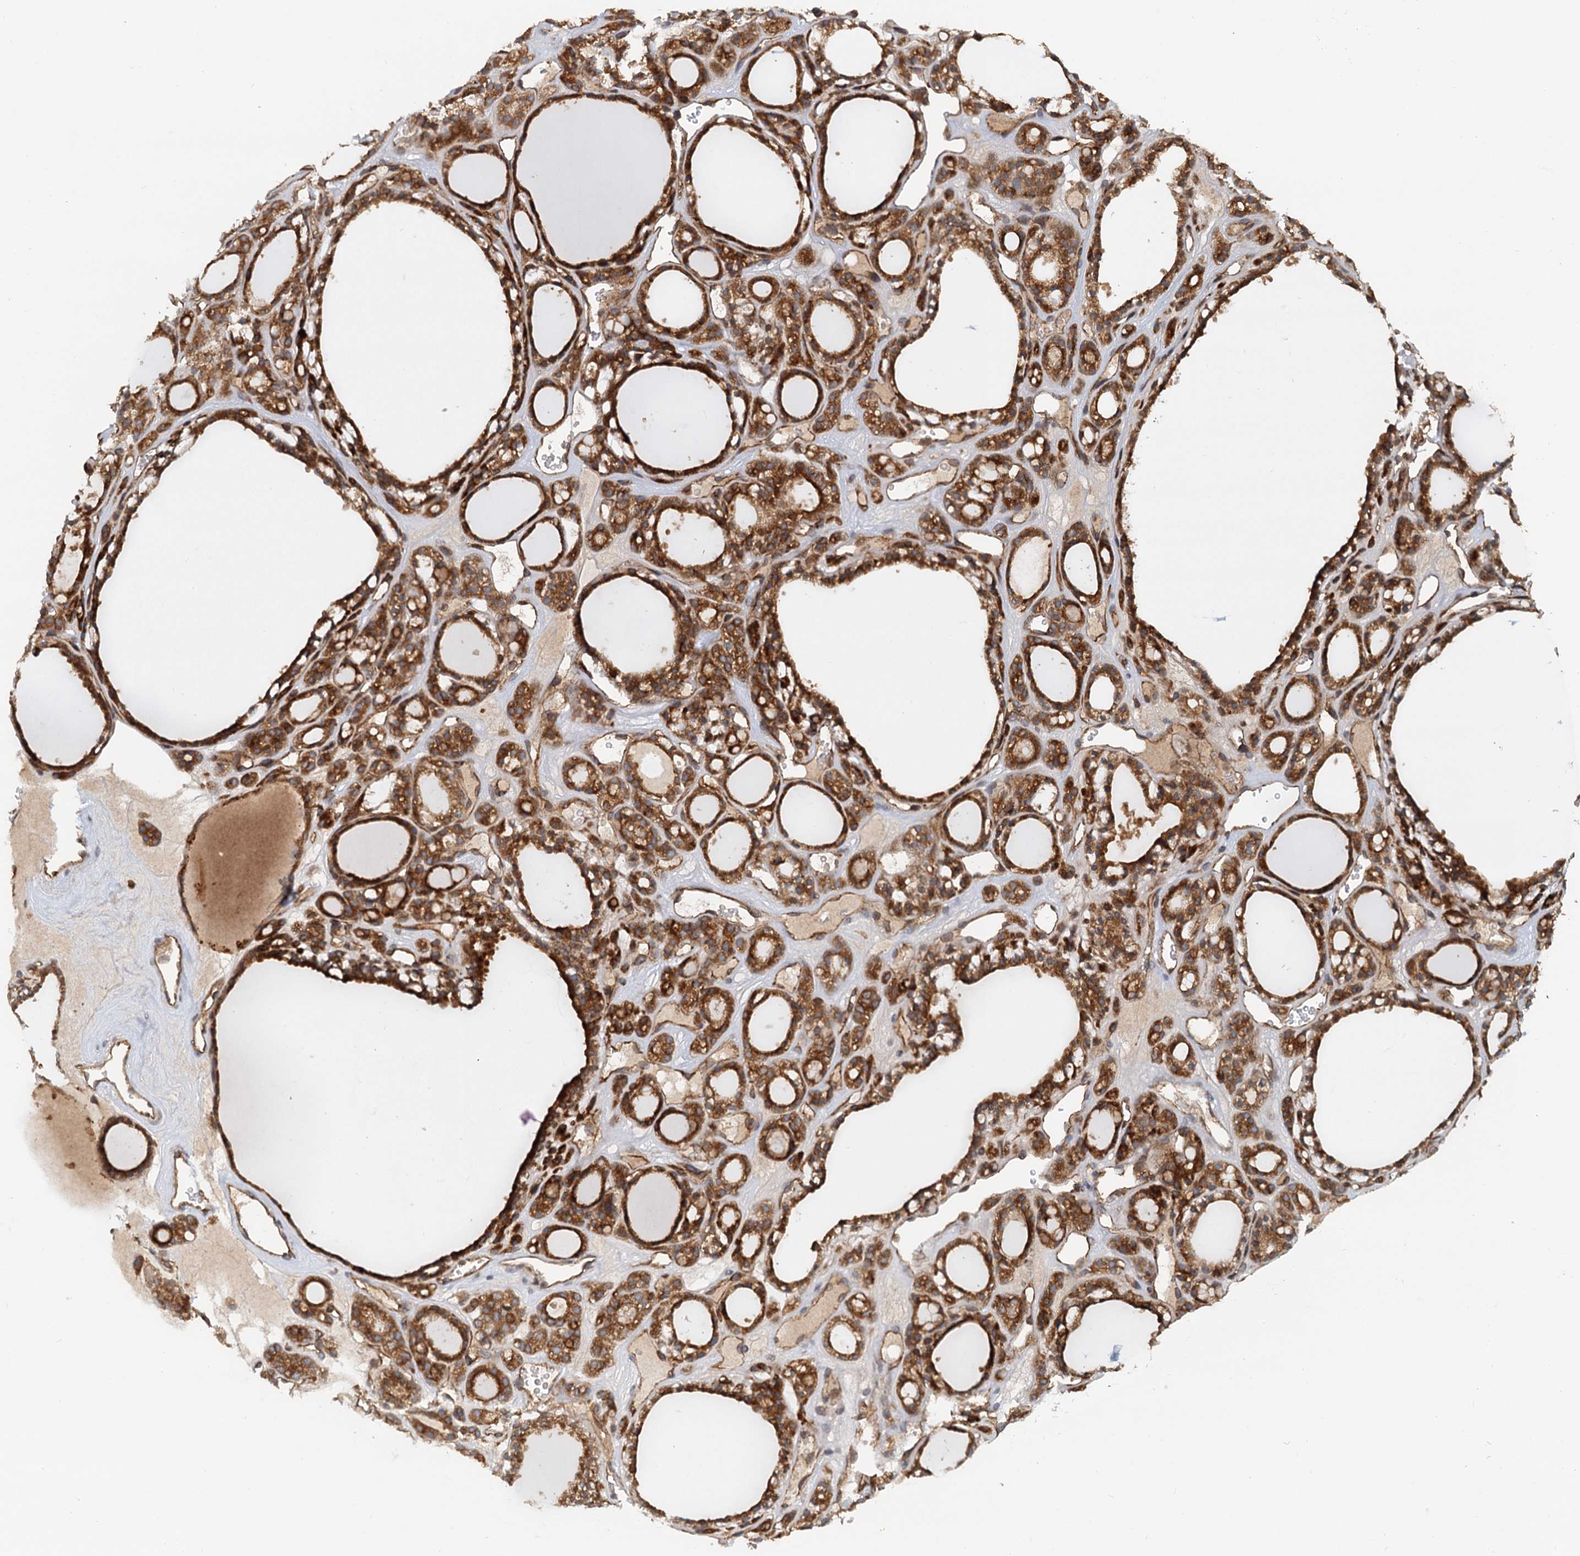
{"staining": {"intensity": "strong", "quantity": ">75%", "location": "cytoplasmic/membranous"}, "tissue": "thyroid gland", "cell_type": "Glandular cells", "image_type": "normal", "snomed": [{"axis": "morphology", "description": "Normal tissue, NOS"}, {"axis": "topography", "description": "Thyroid gland"}], "caption": "Thyroid gland stained for a protein shows strong cytoplasmic/membranous positivity in glandular cells. The staining was performed using DAB (3,3'-diaminobenzidine), with brown indicating positive protein expression. Nuclei are stained blue with hematoxylin.", "gene": "NIPAL3", "patient": {"sex": "female", "age": 28}}